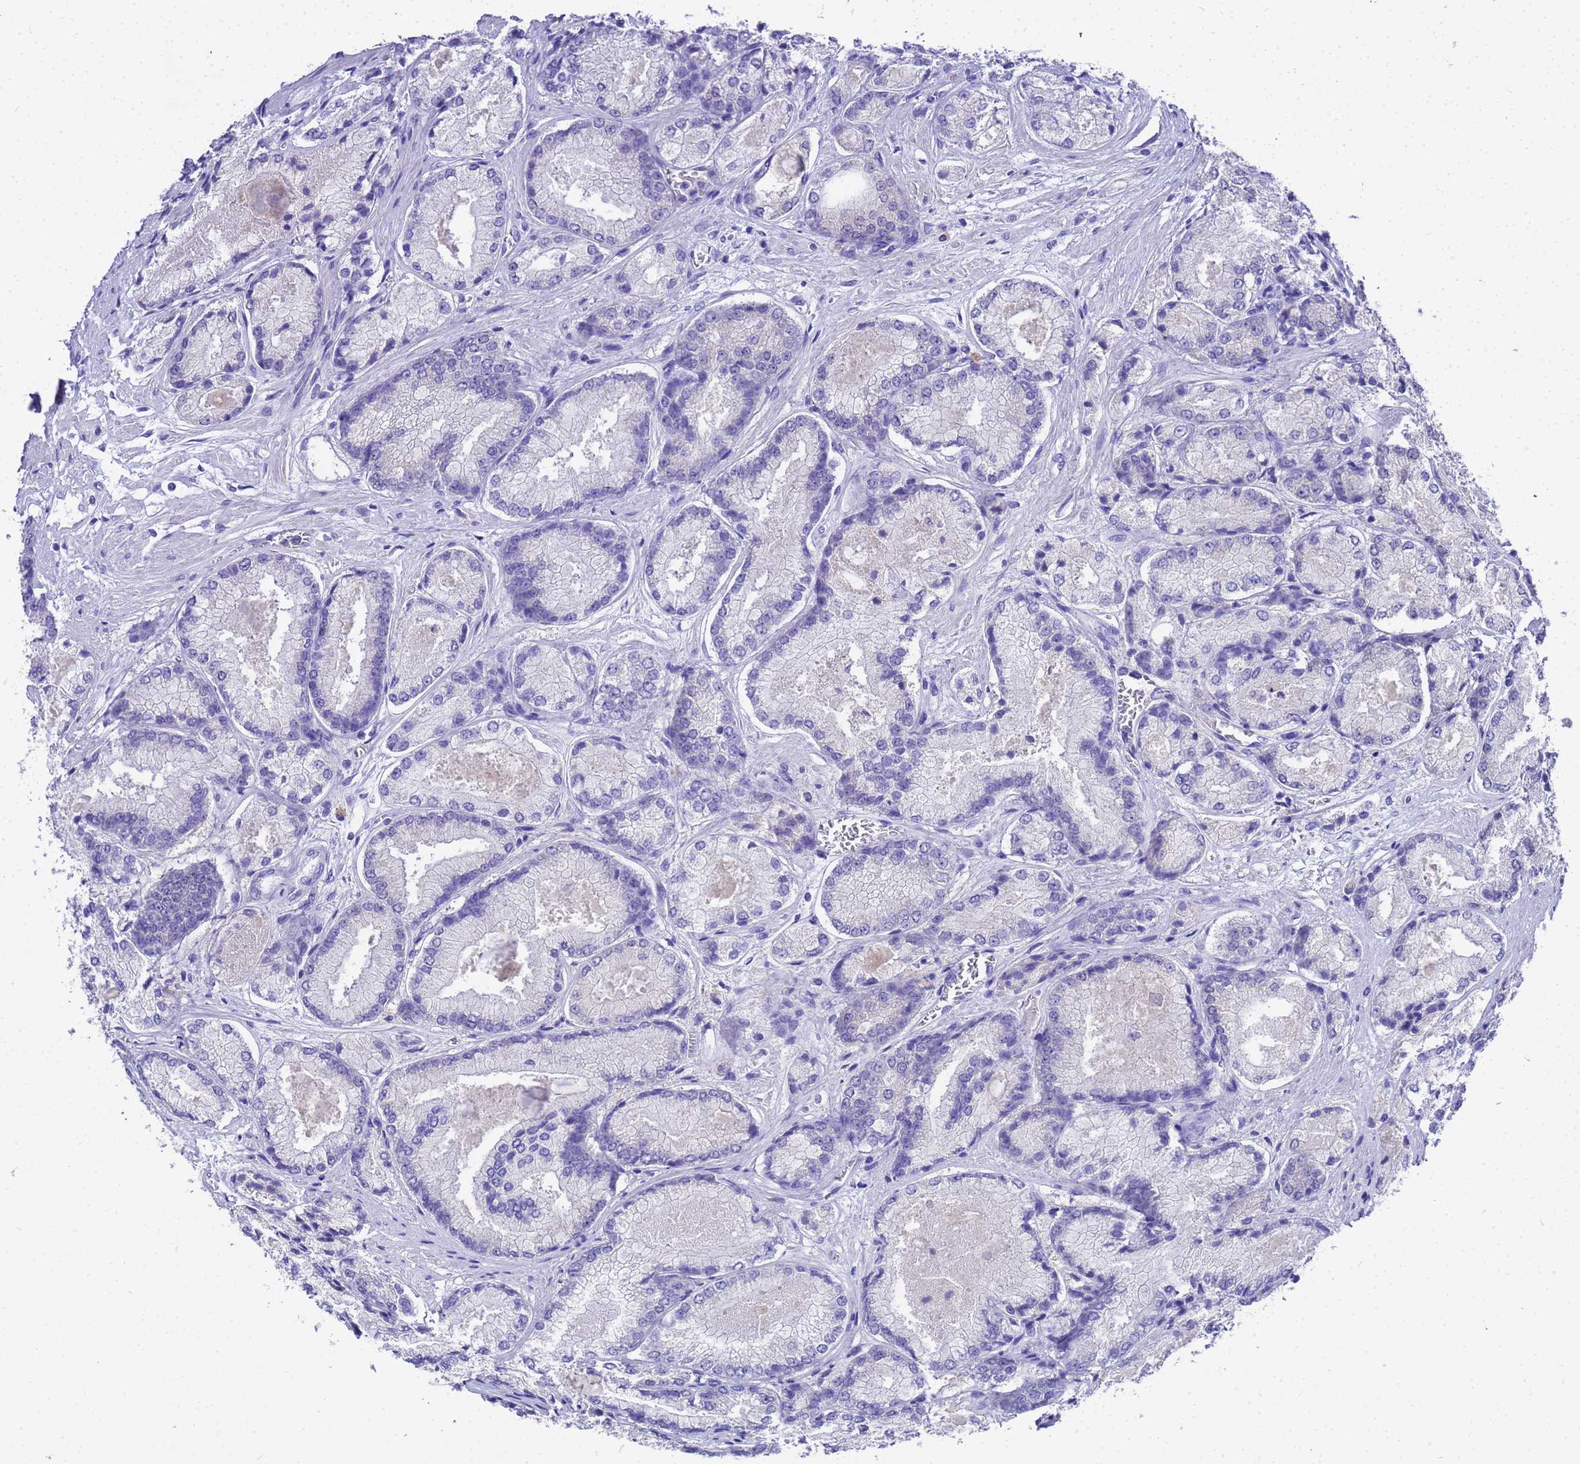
{"staining": {"intensity": "negative", "quantity": "none", "location": "none"}, "tissue": "prostate cancer", "cell_type": "Tumor cells", "image_type": "cancer", "snomed": [{"axis": "morphology", "description": "Adenocarcinoma, Low grade"}, {"axis": "topography", "description": "Prostate"}], "caption": "Immunohistochemistry (IHC) of human prostate low-grade adenocarcinoma demonstrates no positivity in tumor cells. (DAB immunohistochemistry (IHC), high magnification).", "gene": "MS4A13", "patient": {"sex": "male", "age": 74}}